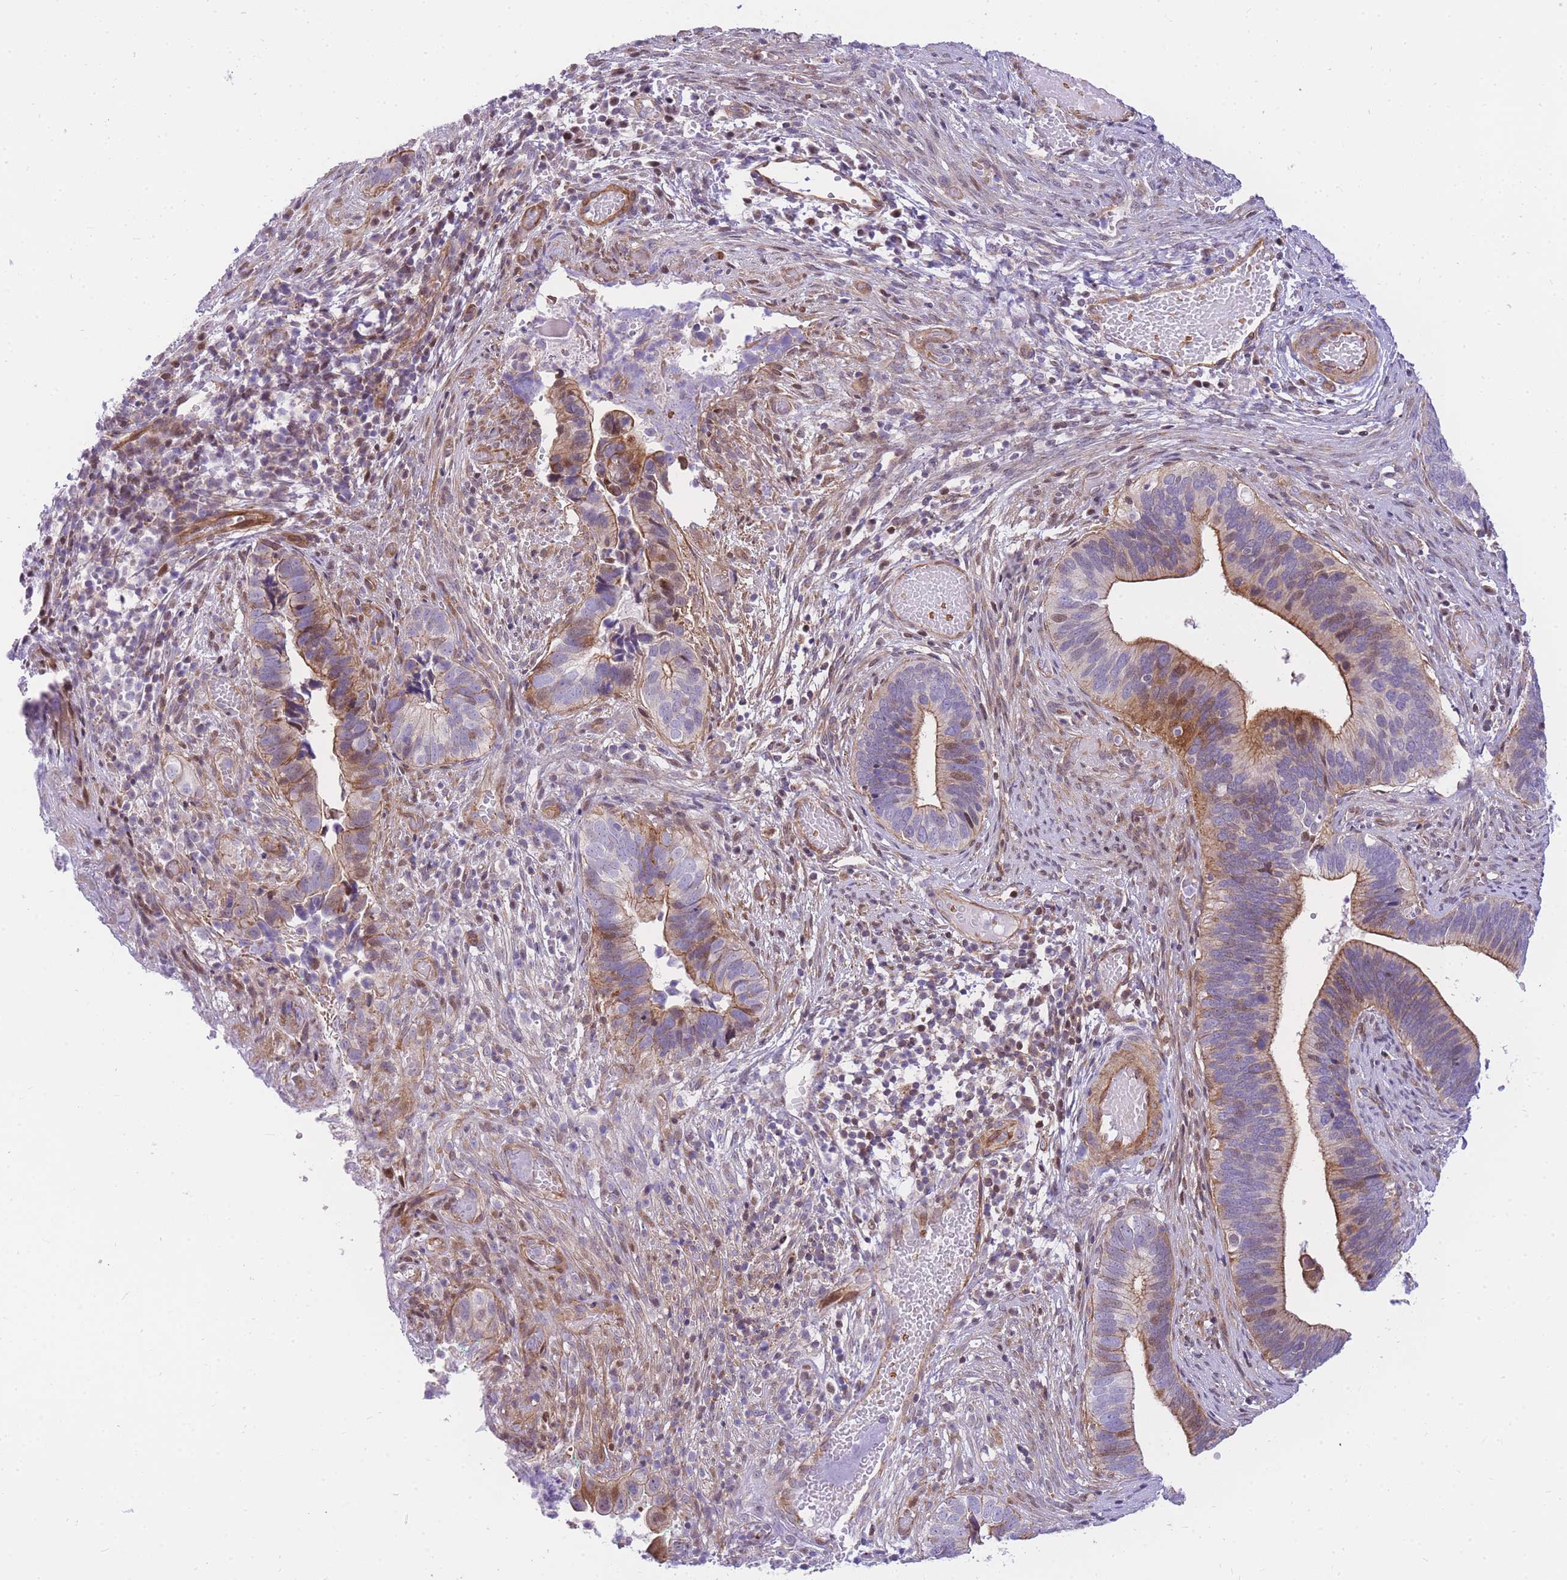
{"staining": {"intensity": "moderate", "quantity": "25%-75%", "location": "cytoplasmic/membranous,nuclear"}, "tissue": "cervical cancer", "cell_type": "Tumor cells", "image_type": "cancer", "snomed": [{"axis": "morphology", "description": "Adenocarcinoma, NOS"}, {"axis": "topography", "description": "Cervix"}], "caption": "DAB (3,3'-diaminobenzidine) immunohistochemical staining of human cervical adenocarcinoma shows moderate cytoplasmic/membranous and nuclear protein expression in about 25%-75% of tumor cells.", "gene": "S100PBP", "patient": {"sex": "female", "age": 42}}